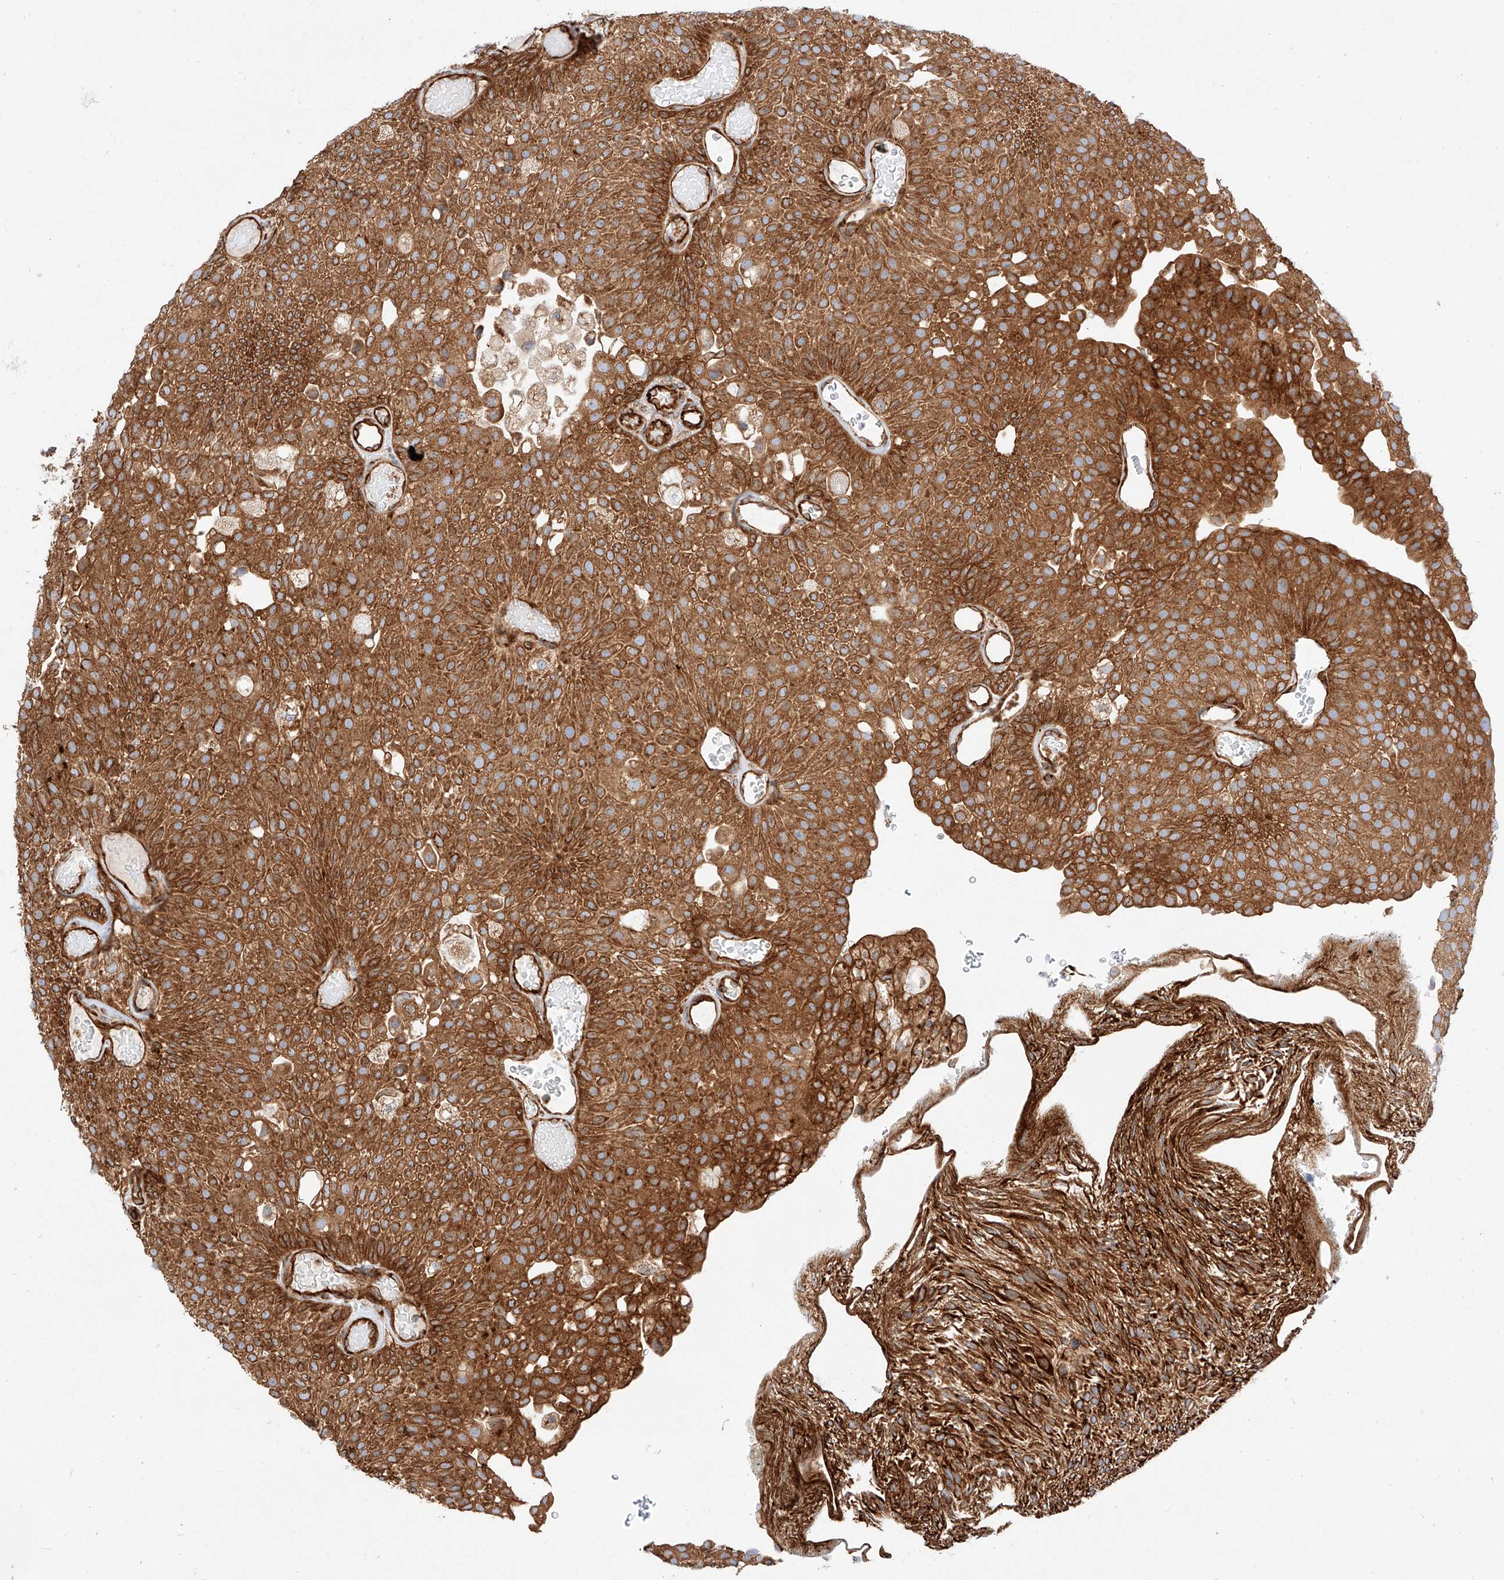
{"staining": {"intensity": "strong", "quantity": ">75%", "location": "cytoplasmic/membranous"}, "tissue": "urothelial cancer", "cell_type": "Tumor cells", "image_type": "cancer", "snomed": [{"axis": "morphology", "description": "Urothelial carcinoma, Low grade"}, {"axis": "topography", "description": "Urinary bladder"}], "caption": "Human low-grade urothelial carcinoma stained with a brown dye shows strong cytoplasmic/membranous positive positivity in approximately >75% of tumor cells.", "gene": "CSGALNACT2", "patient": {"sex": "male", "age": 78}}